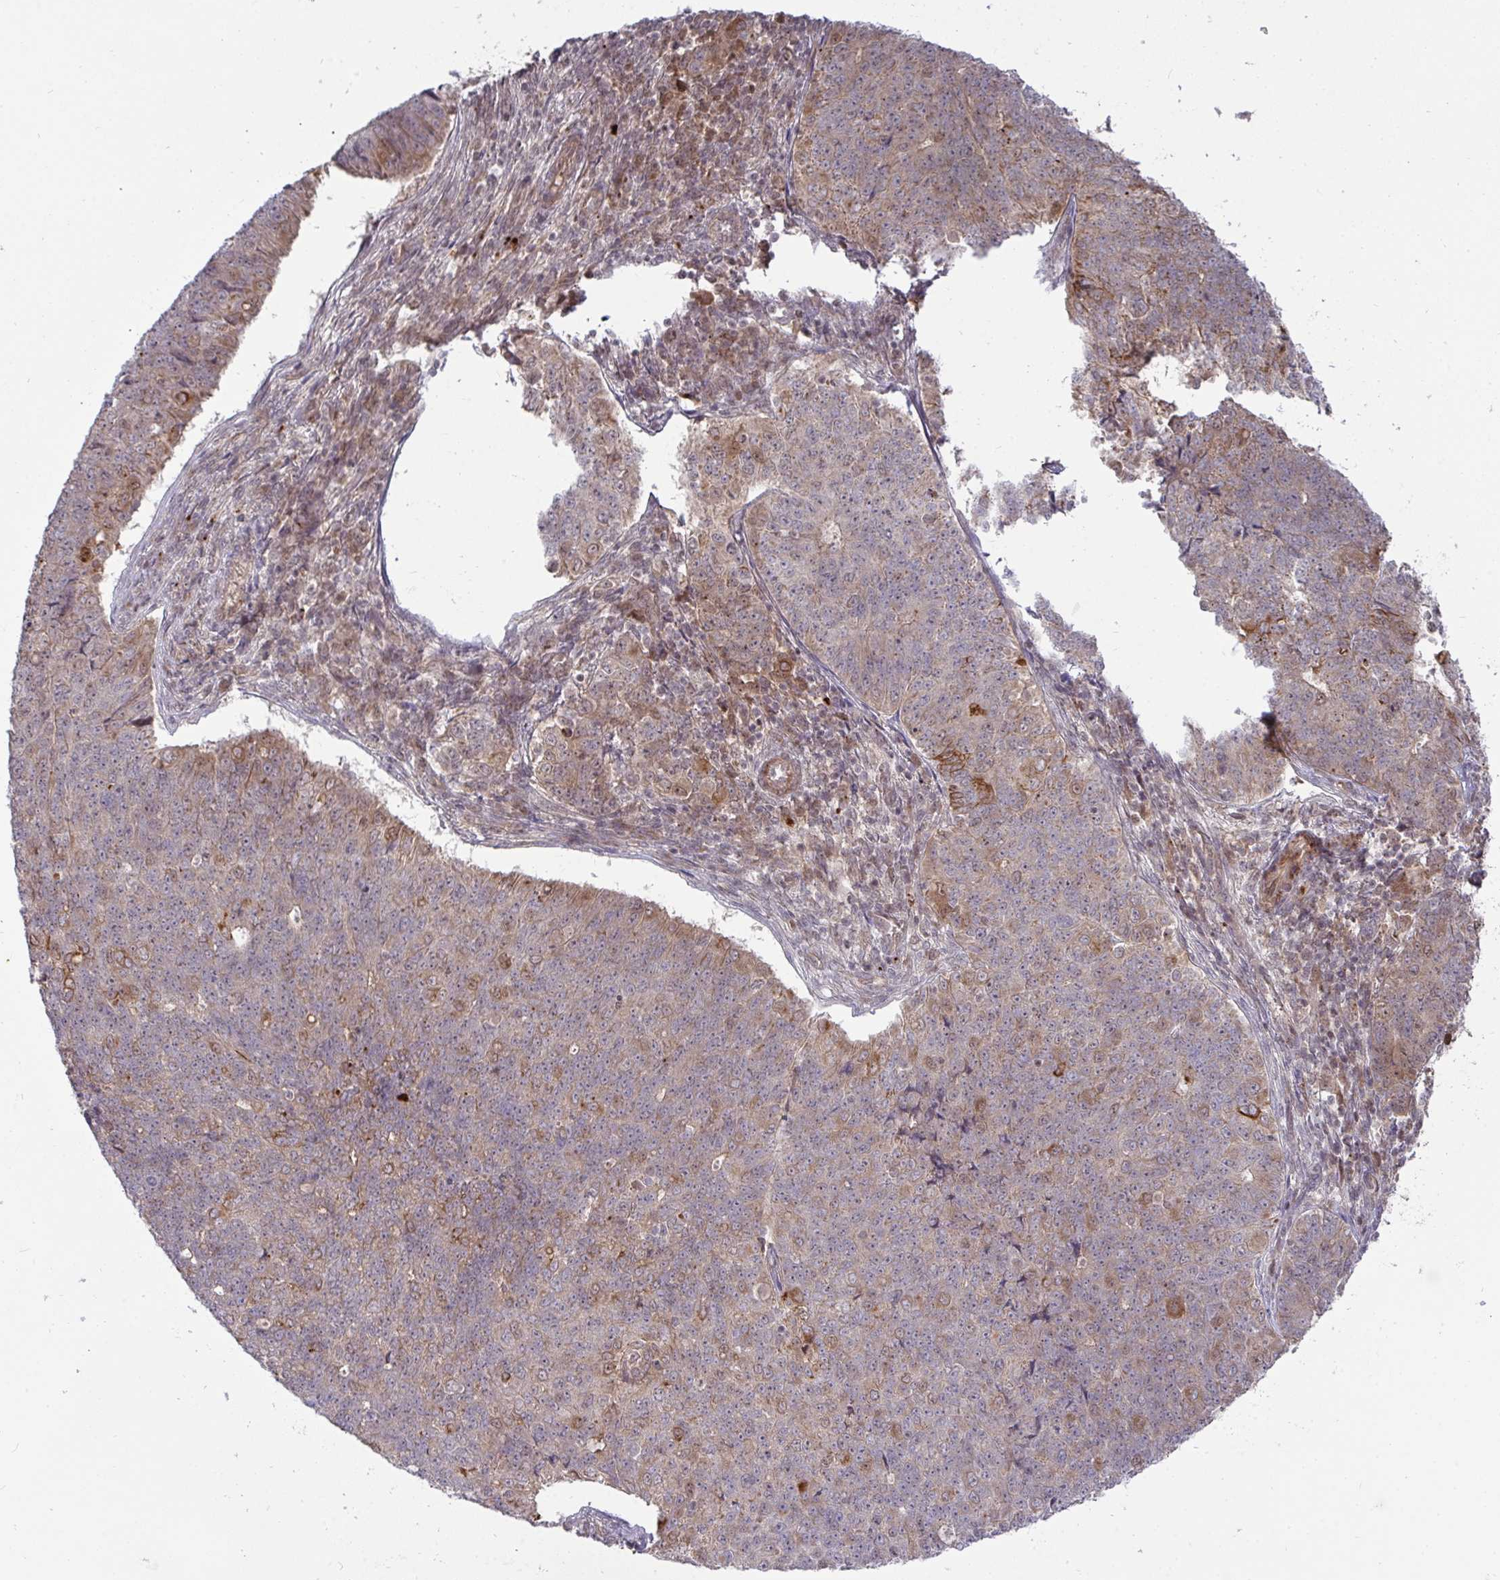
{"staining": {"intensity": "moderate", "quantity": "25%-75%", "location": "cytoplasmic/membranous"}, "tissue": "endometrial cancer", "cell_type": "Tumor cells", "image_type": "cancer", "snomed": [{"axis": "morphology", "description": "Adenocarcinoma, NOS"}, {"axis": "topography", "description": "Endometrium"}], "caption": "Immunohistochemical staining of human endometrial cancer (adenocarcinoma) shows moderate cytoplasmic/membranous protein expression in about 25%-75% of tumor cells.", "gene": "TRIM44", "patient": {"sex": "female", "age": 43}}